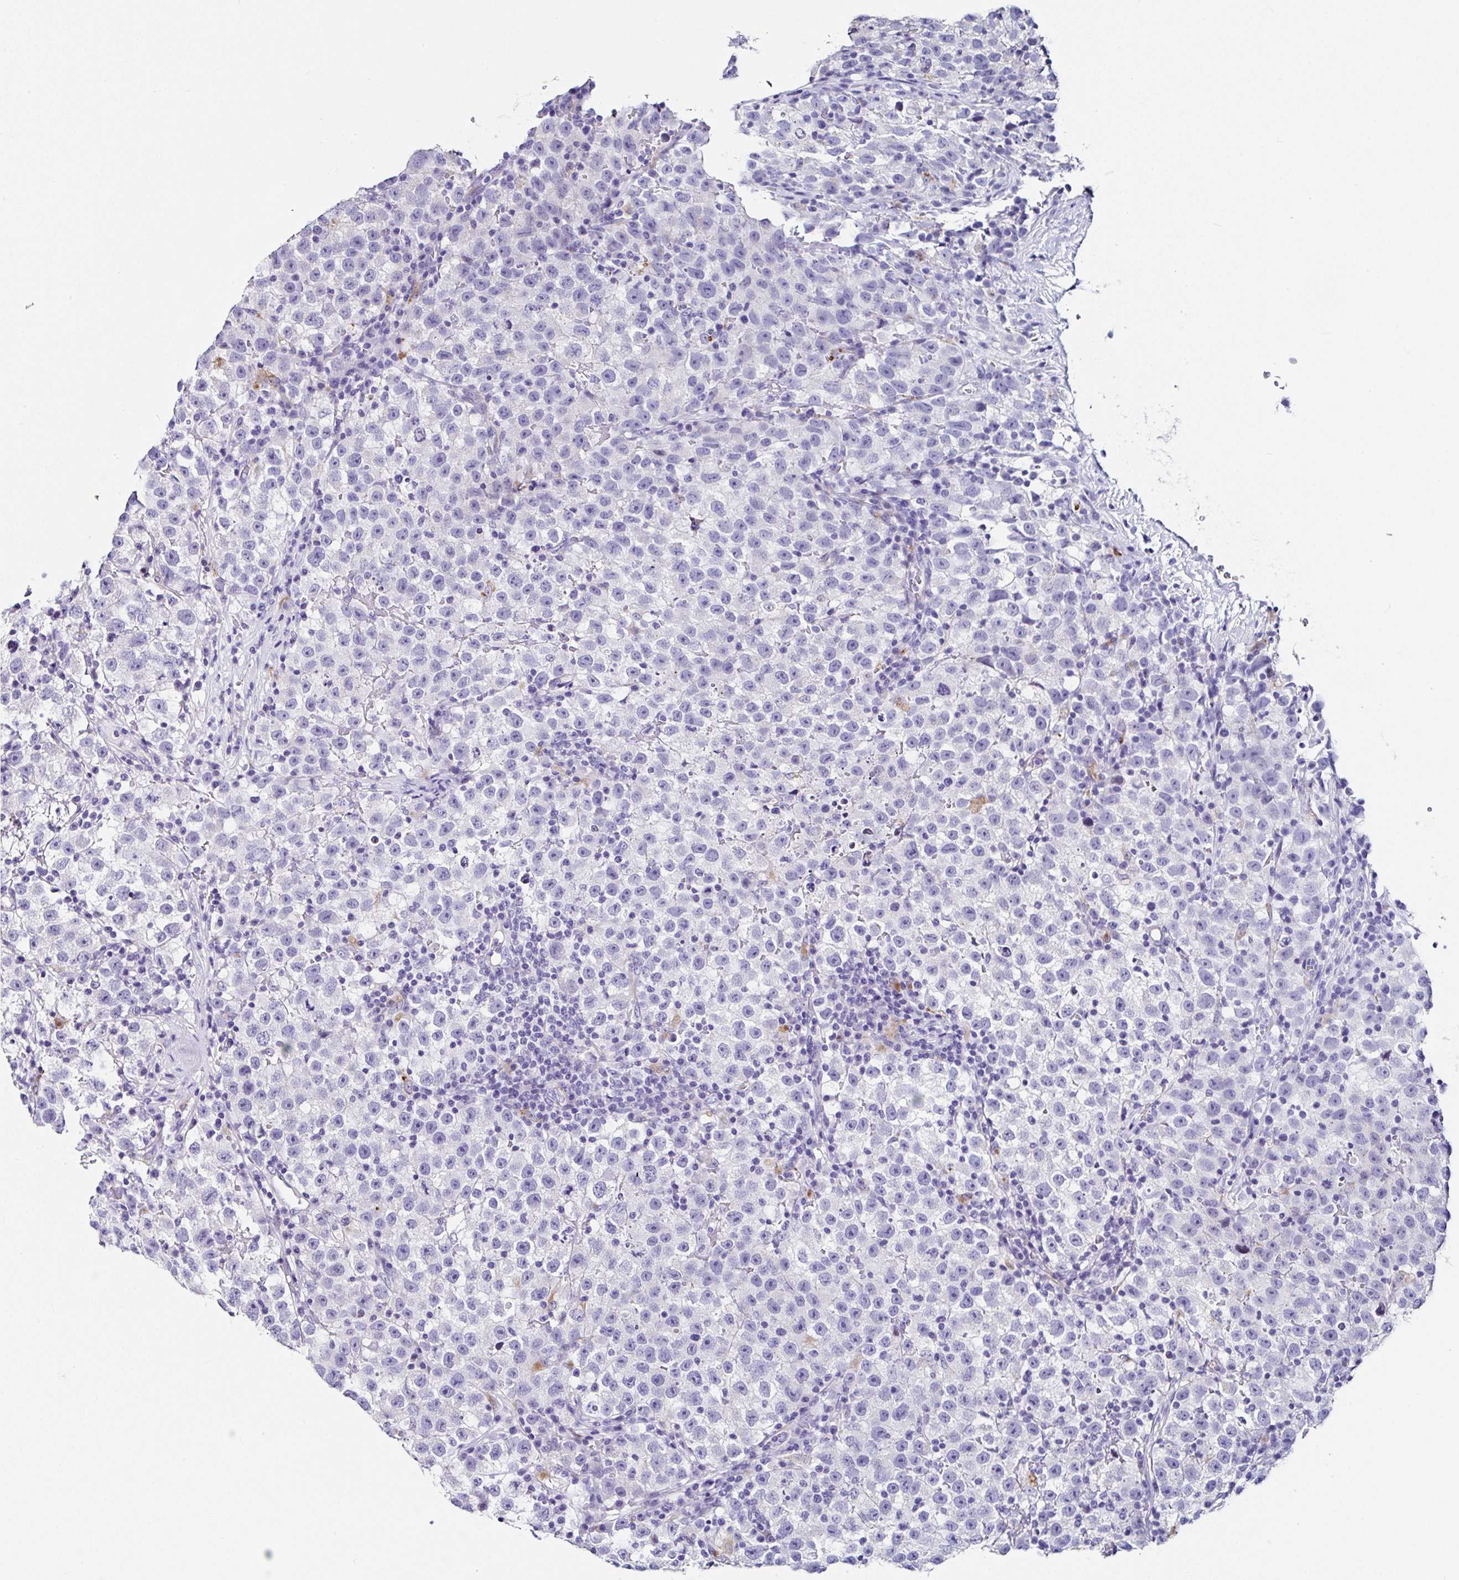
{"staining": {"intensity": "negative", "quantity": "none", "location": "none"}, "tissue": "testis cancer", "cell_type": "Tumor cells", "image_type": "cancer", "snomed": [{"axis": "morphology", "description": "Seminoma, NOS"}, {"axis": "topography", "description": "Testis"}], "caption": "This histopathology image is of testis cancer stained with immunohistochemistry to label a protein in brown with the nuclei are counter-stained blue. There is no staining in tumor cells.", "gene": "TMPRSS11E", "patient": {"sex": "male", "age": 22}}